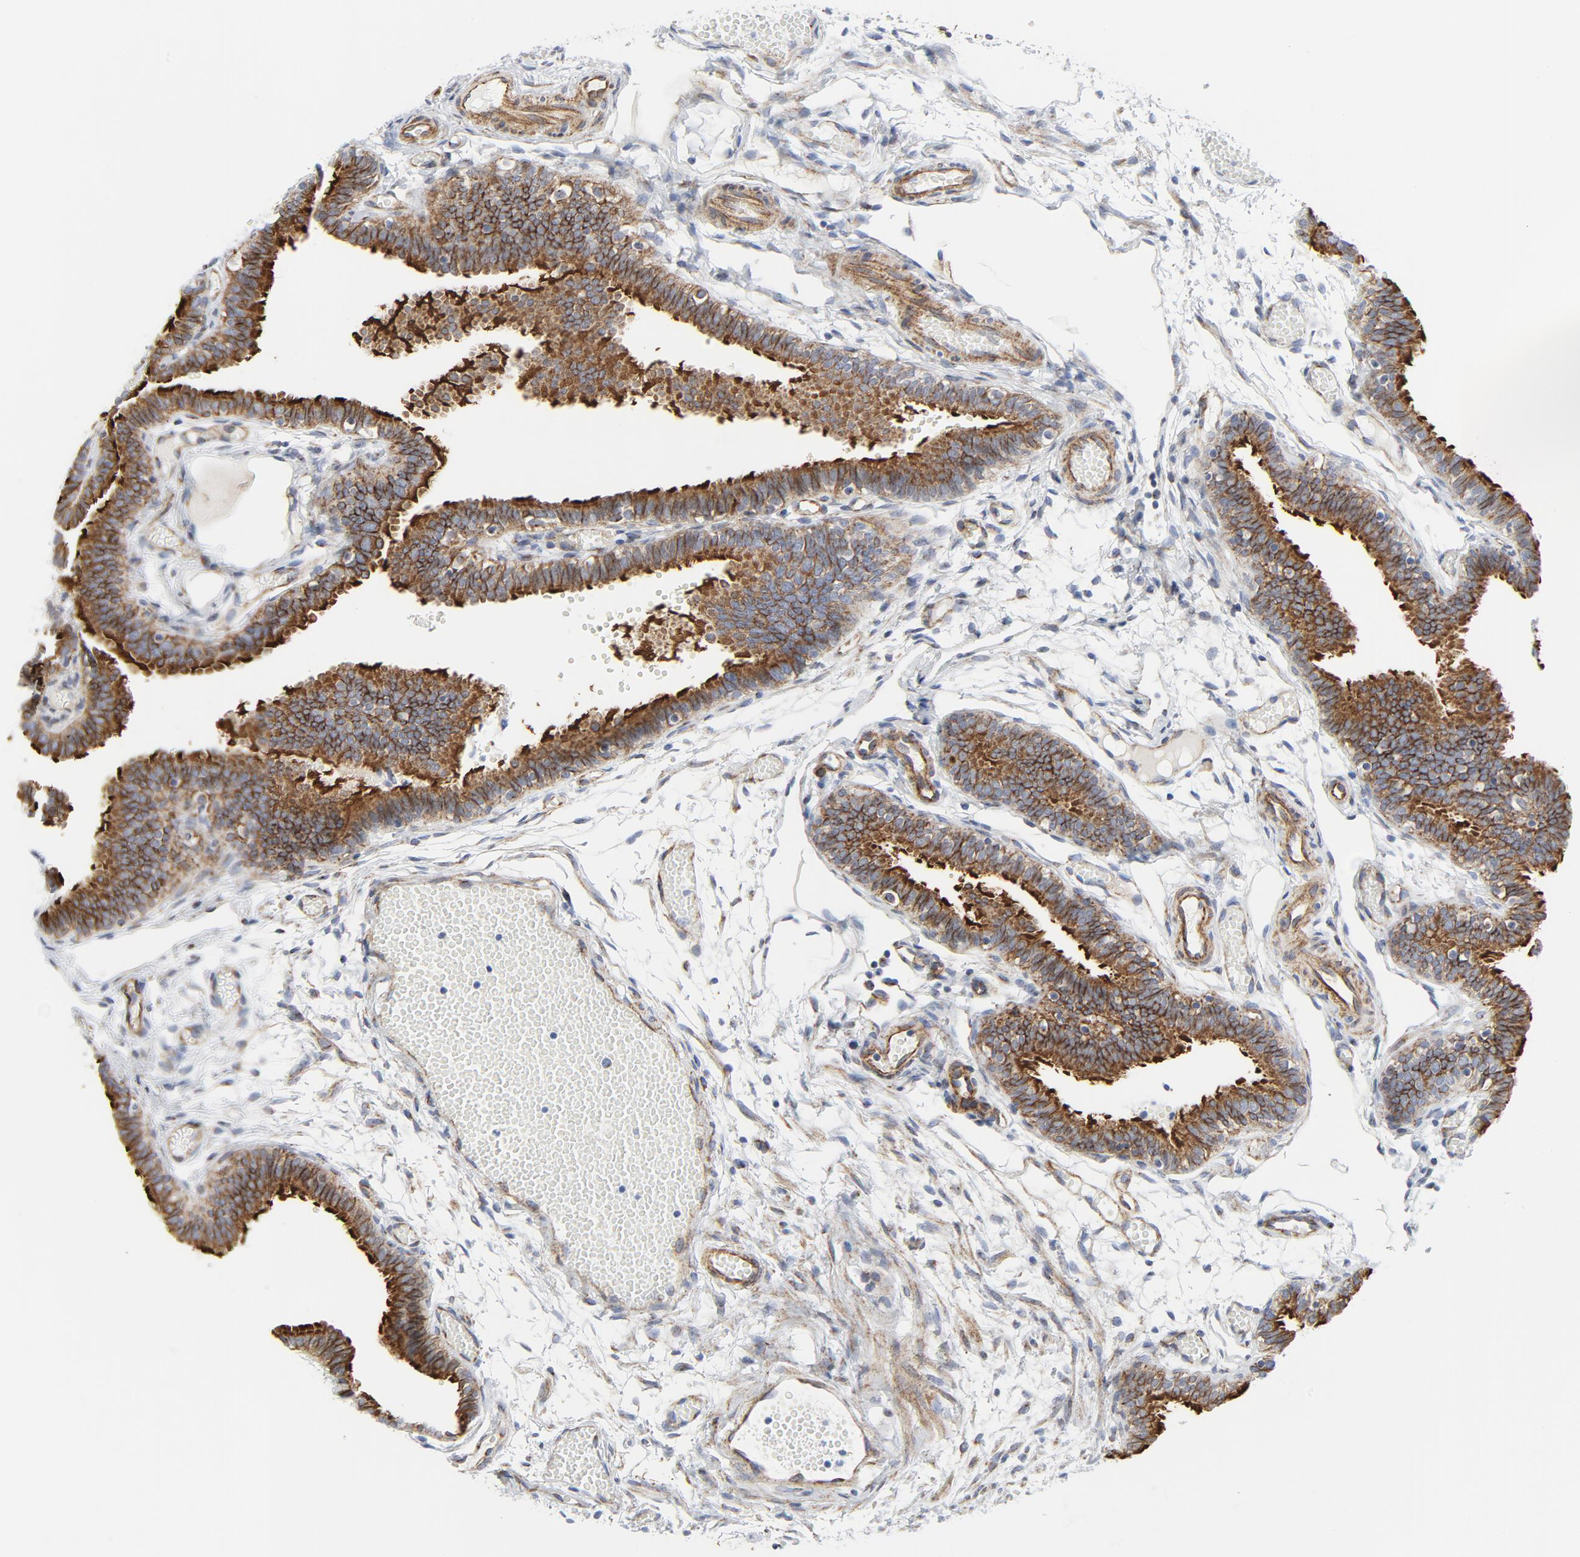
{"staining": {"intensity": "moderate", "quantity": ">75%", "location": "cytoplasmic/membranous"}, "tissue": "fallopian tube", "cell_type": "Glandular cells", "image_type": "normal", "snomed": [{"axis": "morphology", "description": "Normal tissue, NOS"}, {"axis": "topography", "description": "Fallopian tube"}], "caption": "Fallopian tube stained for a protein (brown) exhibits moderate cytoplasmic/membranous positive expression in approximately >75% of glandular cells.", "gene": "TUBB1", "patient": {"sex": "female", "age": 29}}